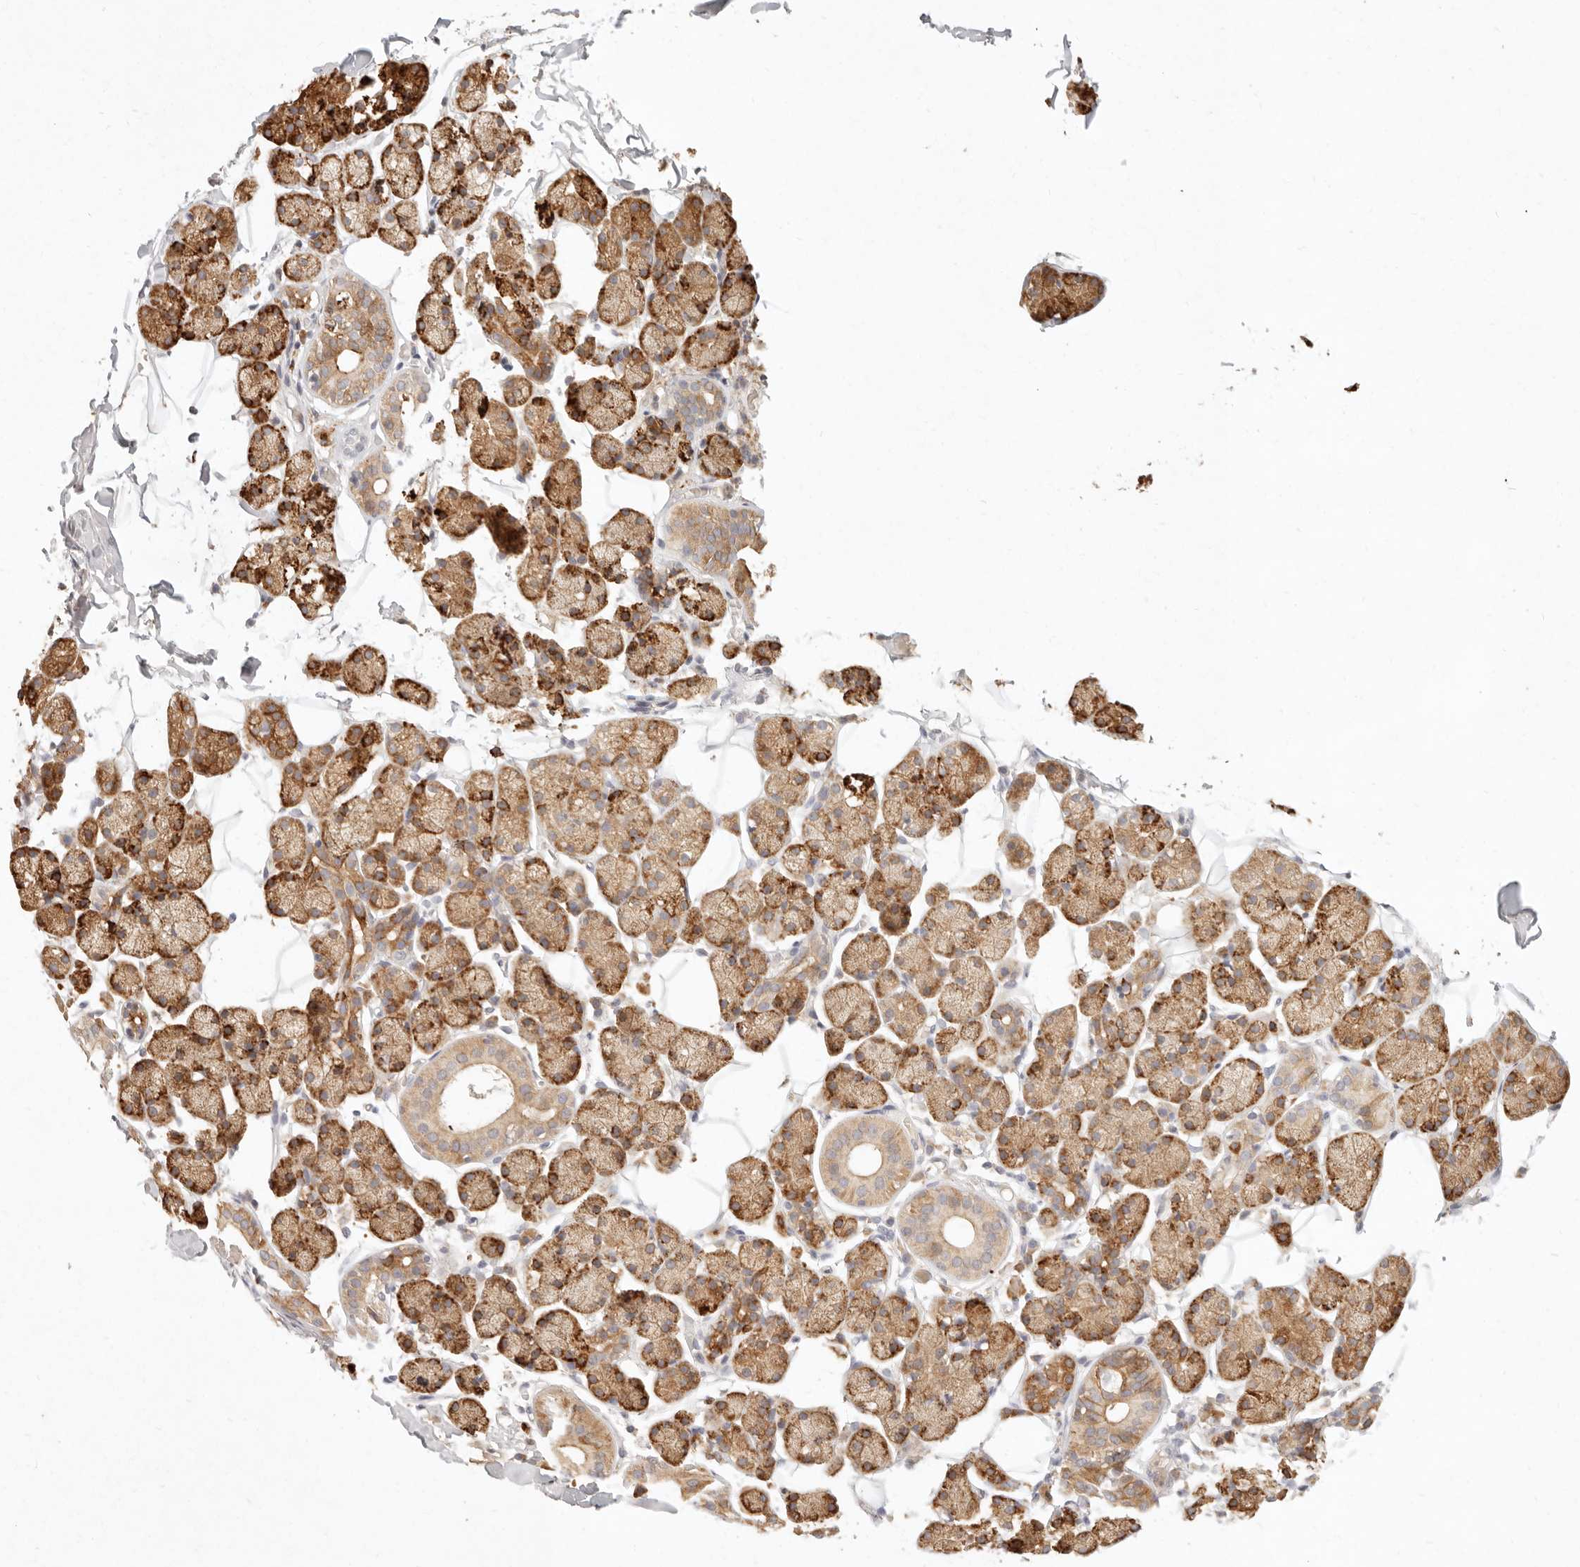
{"staining": {"intensity": "strong", "quantity": ">75%", "location": "cytoplasmic/membranous"}, "tissue": "salivary gland", "cell_type": "Glandular cells", "image_type": "normal", "snomed": [{"axis": "morphology", "description": "Normal tissue, NOS"}, {"axis": "topography", "description": "Salivary gland"}], "caption": "Brown immunohistochemical staining in normal human salivary gland displays strong cytoplasmic/membranous expression in approximately >75% of glandular cells. (Stains: DAB (3,3'-diaminobenzidine) in brown, nuclei in blue, Microscopy: brightfield microscopy at high magnification).", "gene": "C1orf127", "patient": {"sex": "female", "age": 33}}